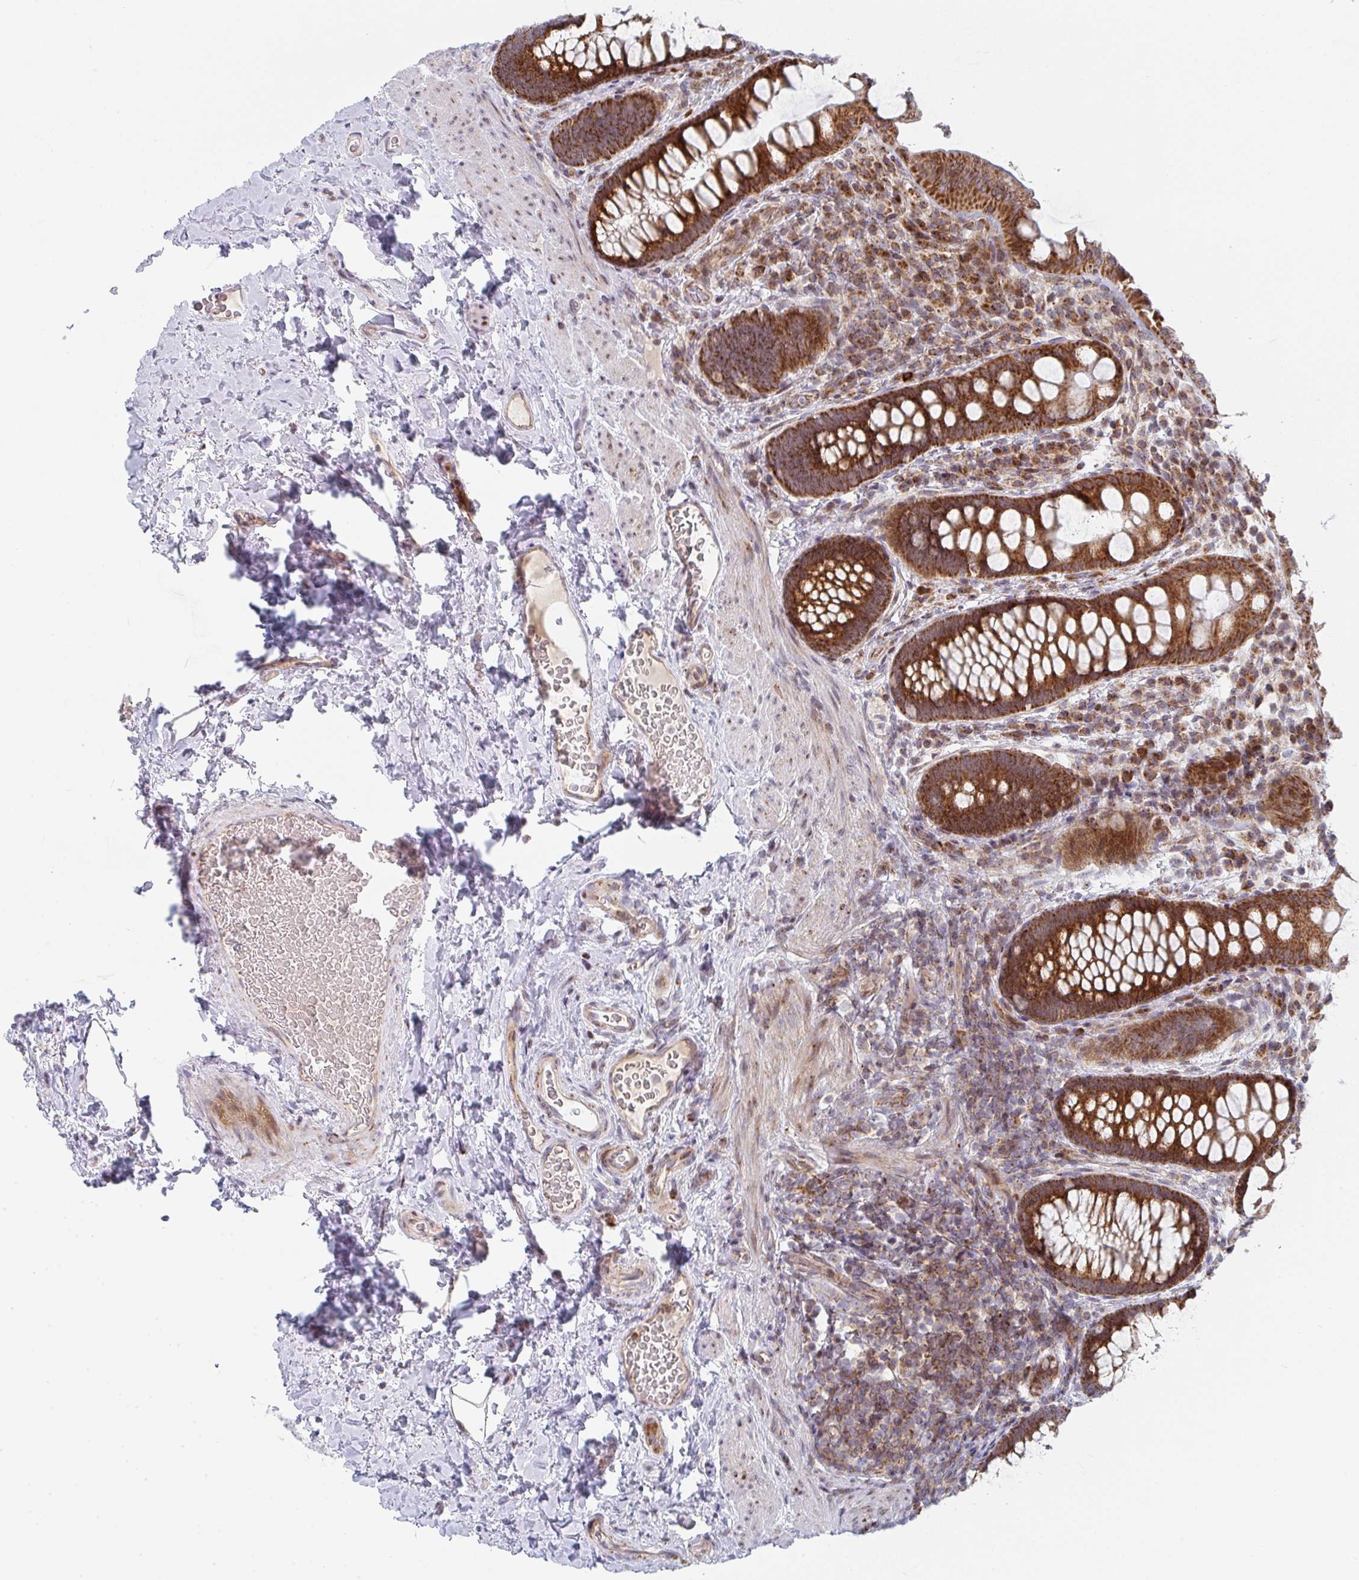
{"staining": {"intensity": "strong", "quantity": ">75%", "location": "cytoplasmic/membranous"}, "tissue": "rectum", "cell_type": "Glandular cells", "image_type": "normal", "snomed": [{"axis": "morphology", "description": "Normal tissue, NOS"}, {"axis": "topography", "description": "Rectum"}], "caption": "Immunohistochemistry (IHC) histopathology image of benign rectum stained for a protein (brown), which shows high levels of strong cytoplasmic/membranous staining in approximately >75% of glandular cells.", "gene": "PRKCH", "patient": {"sex": "female", "age": 69}}